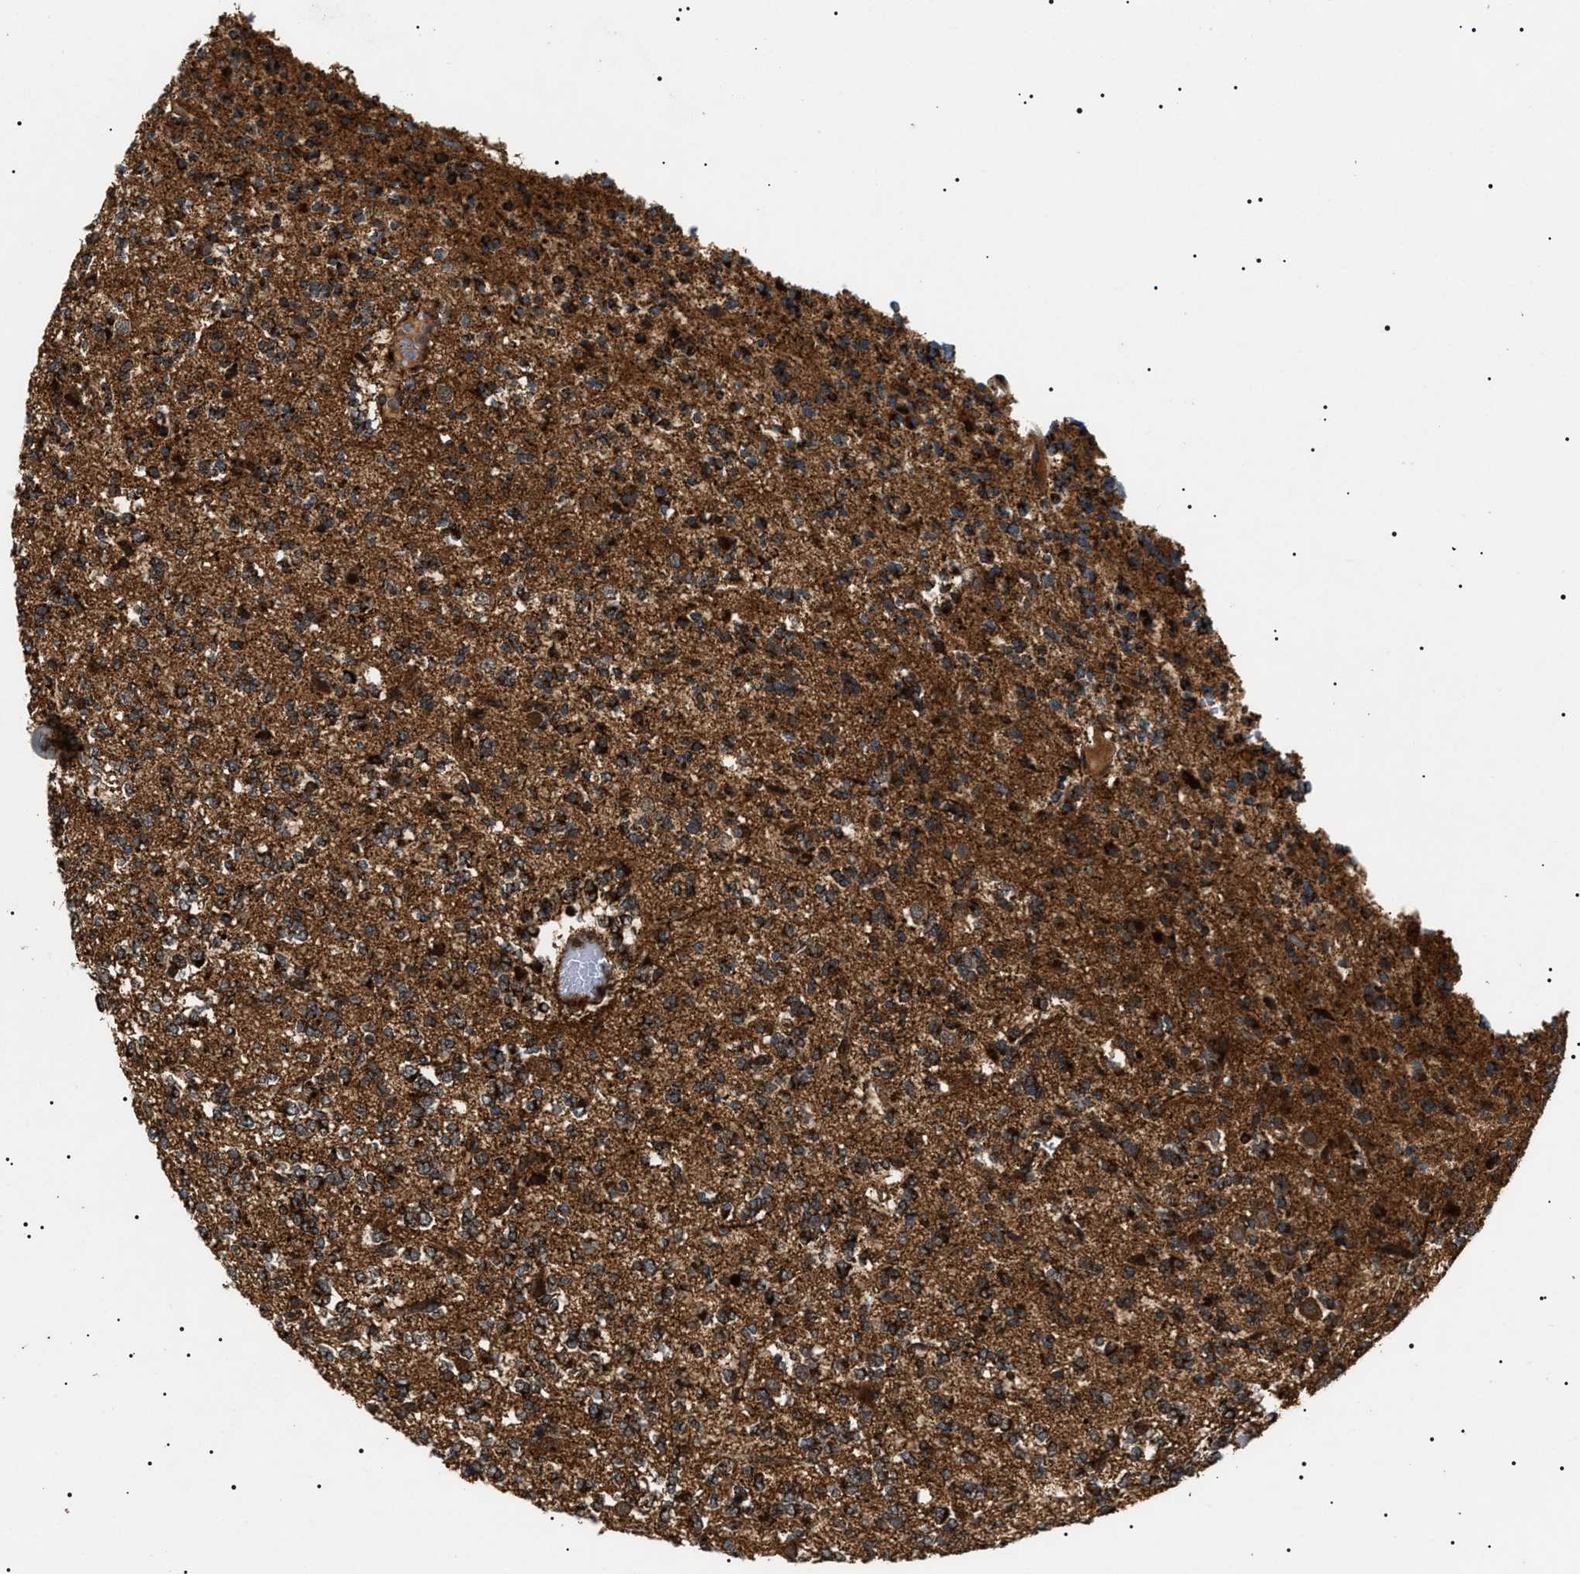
{"staining": {"intensity": "strong", "quantity": ">75%", "location": "cytoplasmic/membranous"}, "tissue": "glioma", "cell_type": "Tumor cells", "image_type": "cancer", "snomed": [{"axis": "morphology", "description": "Glioma, malignant, Low grade"}, {"axis": "topography", "description": "Brain"}], "caption": "Glioma stained with DAB (3,3'-diaminobenzidine) IHC reveals high levels of strong cytoplasmic/membranous staining in approximately >75% of tumor cells.", "gene": "ZBTB26", "patient": {"sex": "male", "age": 38}}